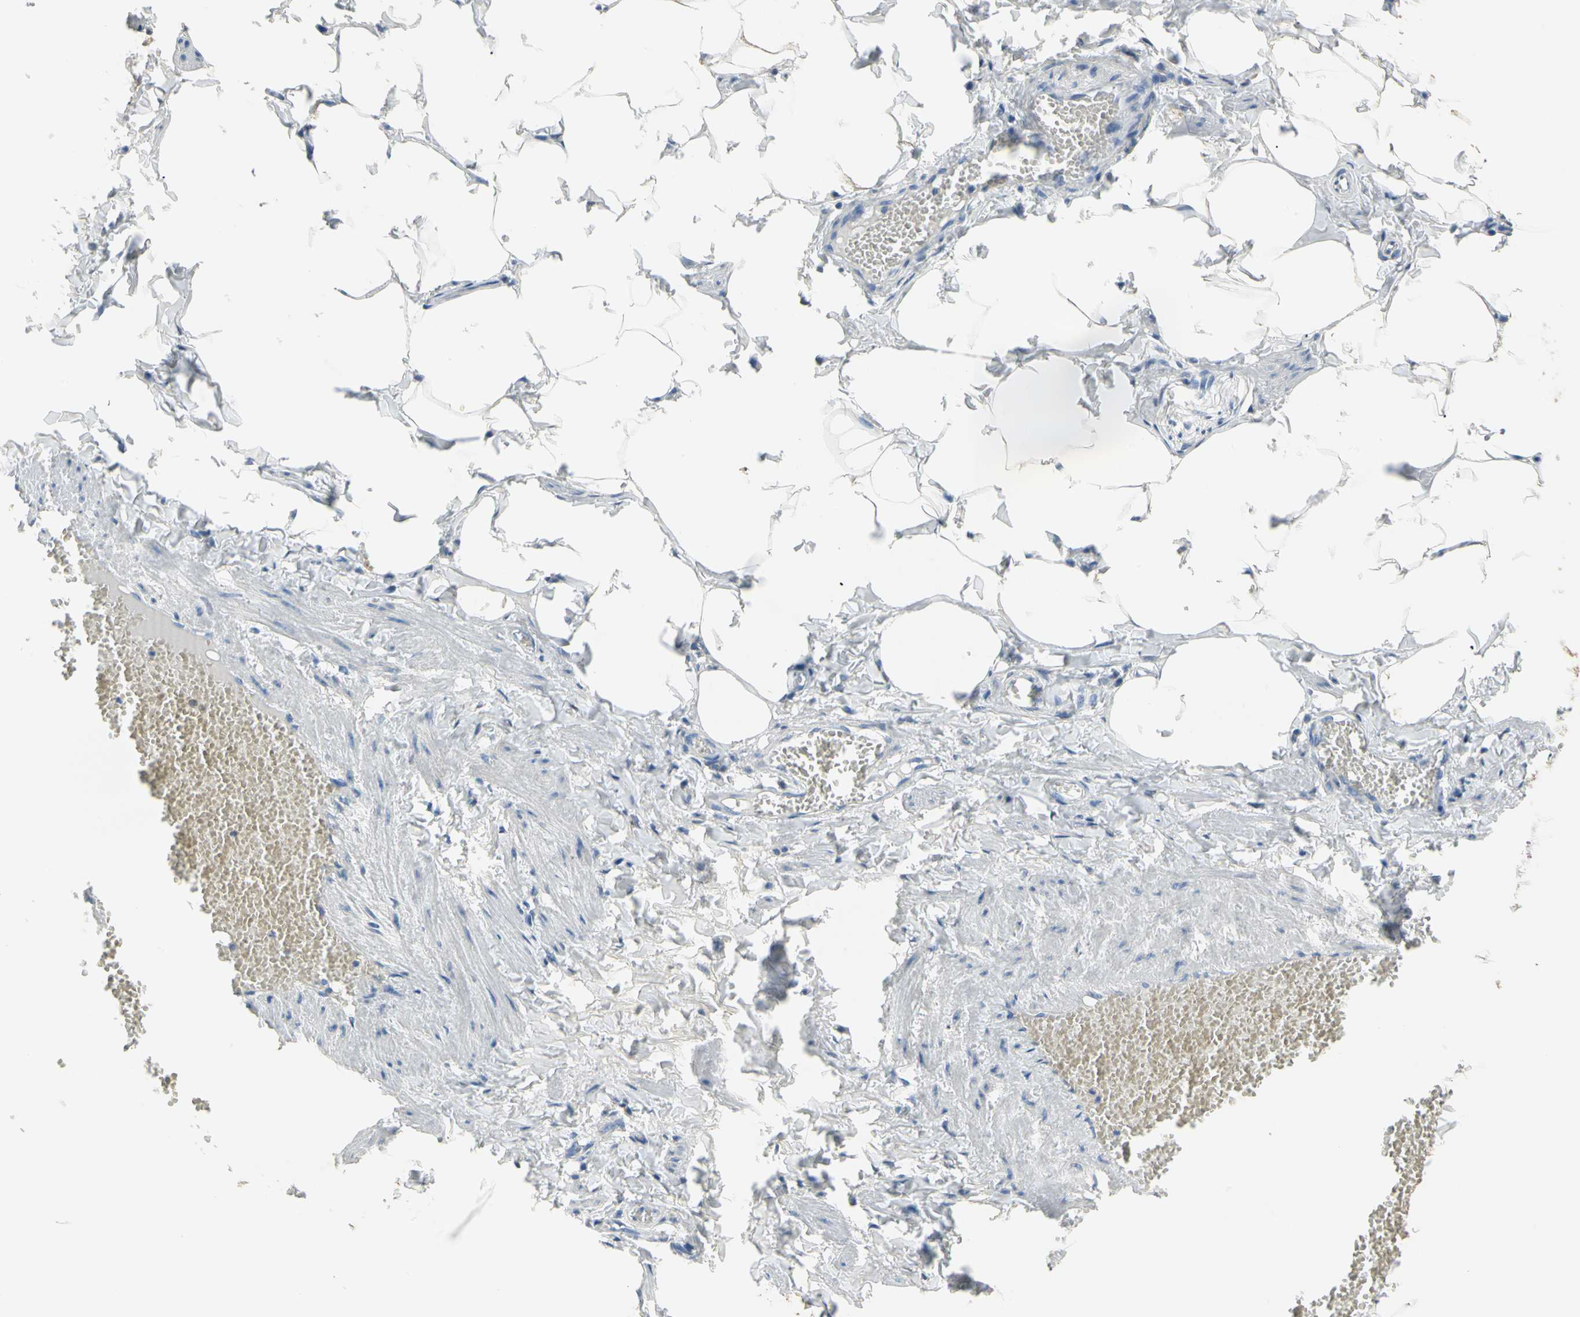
{"staining": {"intensity": "moderate", "quantity": "25%-75%", "location": "cytoplasmic/membranous"}, "tissue": "adipose tissue", "cell_type": "Adipocytes", "image_type": "normal", "snomed": [{"axis": "morphology", "description": "Normal tissue, NOS"}, {"axis": "topography", "description": "Vascular tissue"}], "caption": "Unremarkable adipose tissue was stained to show a protein in brown. There is medium levels of moderate cytoplasmic/membranous staining in about 25%-75% of adipocytes. The staining is performed using DAB brown chromogen to label protein expression. The nuclei are counter-stained blue using hematoxylin.", "gene": "MAP3K10", "patient": {"sex": "male", "age": 41}}